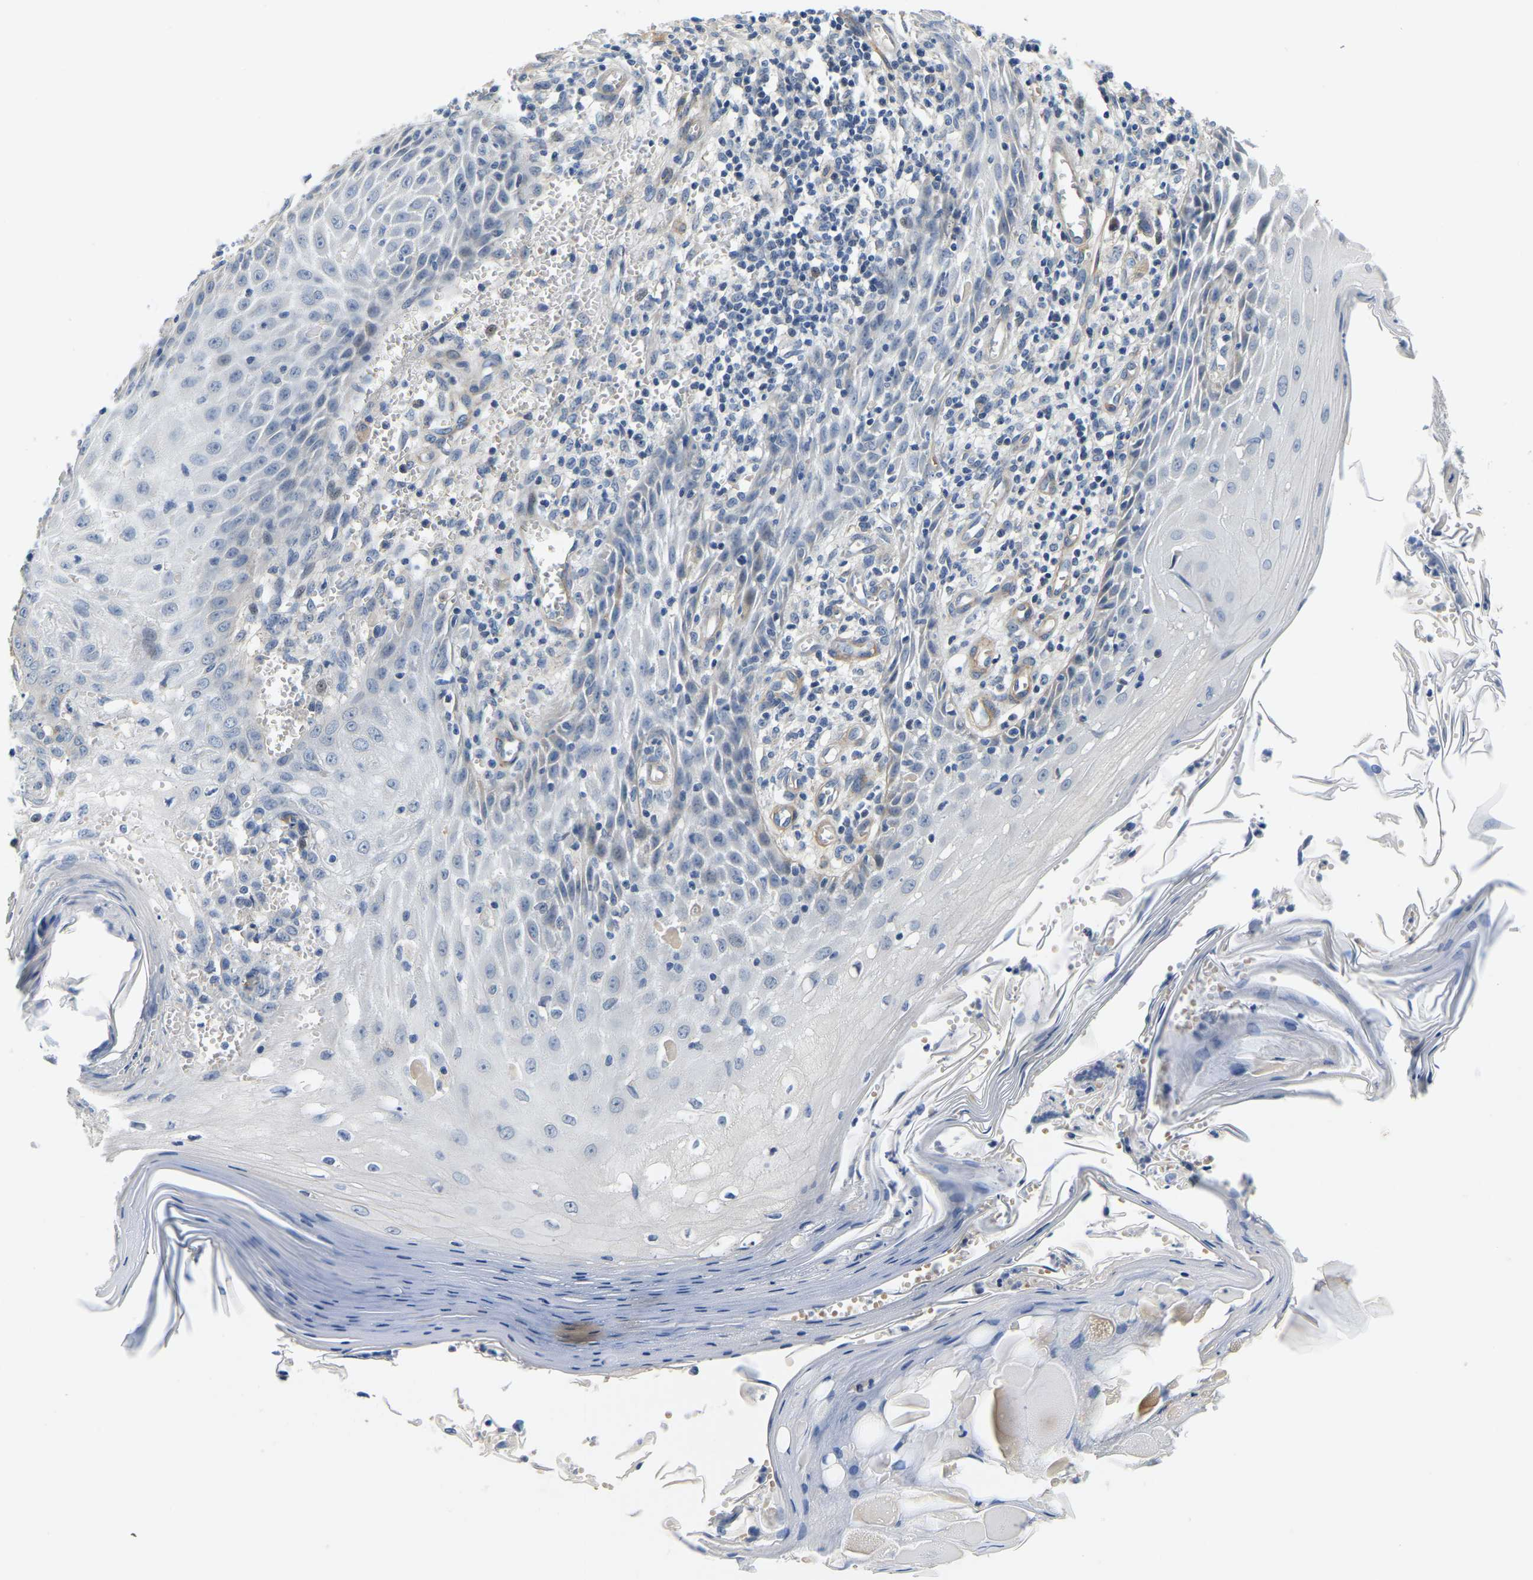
{"staining": {"intensity": "negative", "quantity": "none", "location": "none"}, "tissue": "skin cancer", "cell_type": "Tumor cells", "image_type": "cancer", "snomed": [{"axis": "morphology", "description": "Squamous cell carcinoma, NOS"}, {"axis": "topography", "description": "Skin"}], "caption": "IHC of skin squamous cell carcinoma reveals no staining in tumor cells.", "gene": "LIAS", "patient": {"sex": "female", "age": 73}}